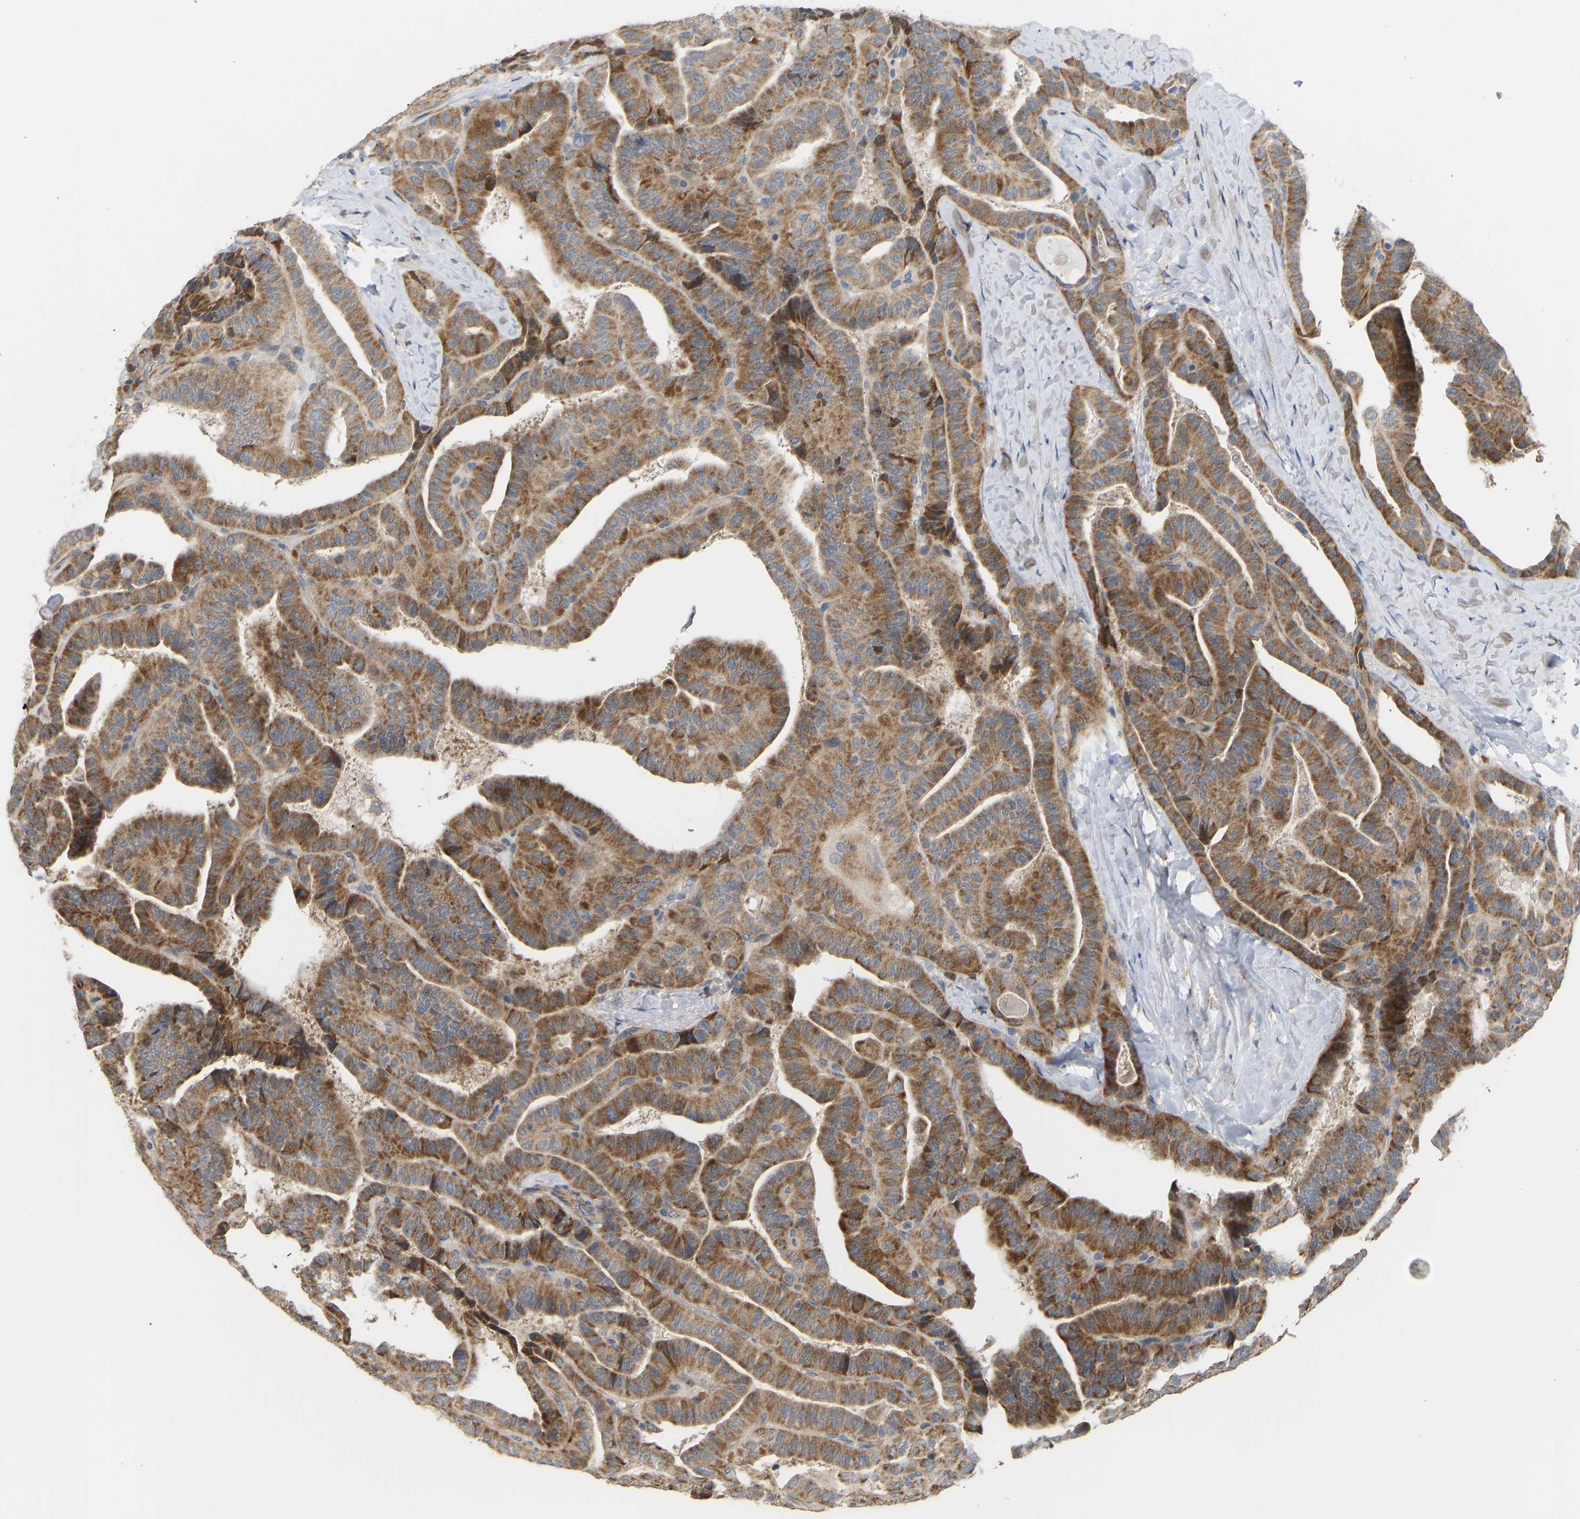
{"staining": {"intensity": "moderate", "quantity": ">75%", "location": "cytoplasmic/membranous"}, "tissue": "thyroid cancer", "cell_type": "Tumor cells", "image_type": "cancer", "snomed": [{"axis": "morphology", "description": "Papillary adenocarcinoma, NOS"}, {"axis": "topography", "description": "Thyroid gland"}], "caption": "This is an image of immunohistochemistry (IHC) staining of thyroid papillary adenocarcinoma, which shows moderate expression in the cytoplasmic/membranous of tumor cells.", "gene": "HACD2", "patient": {"sex": "male", "age": 77}}